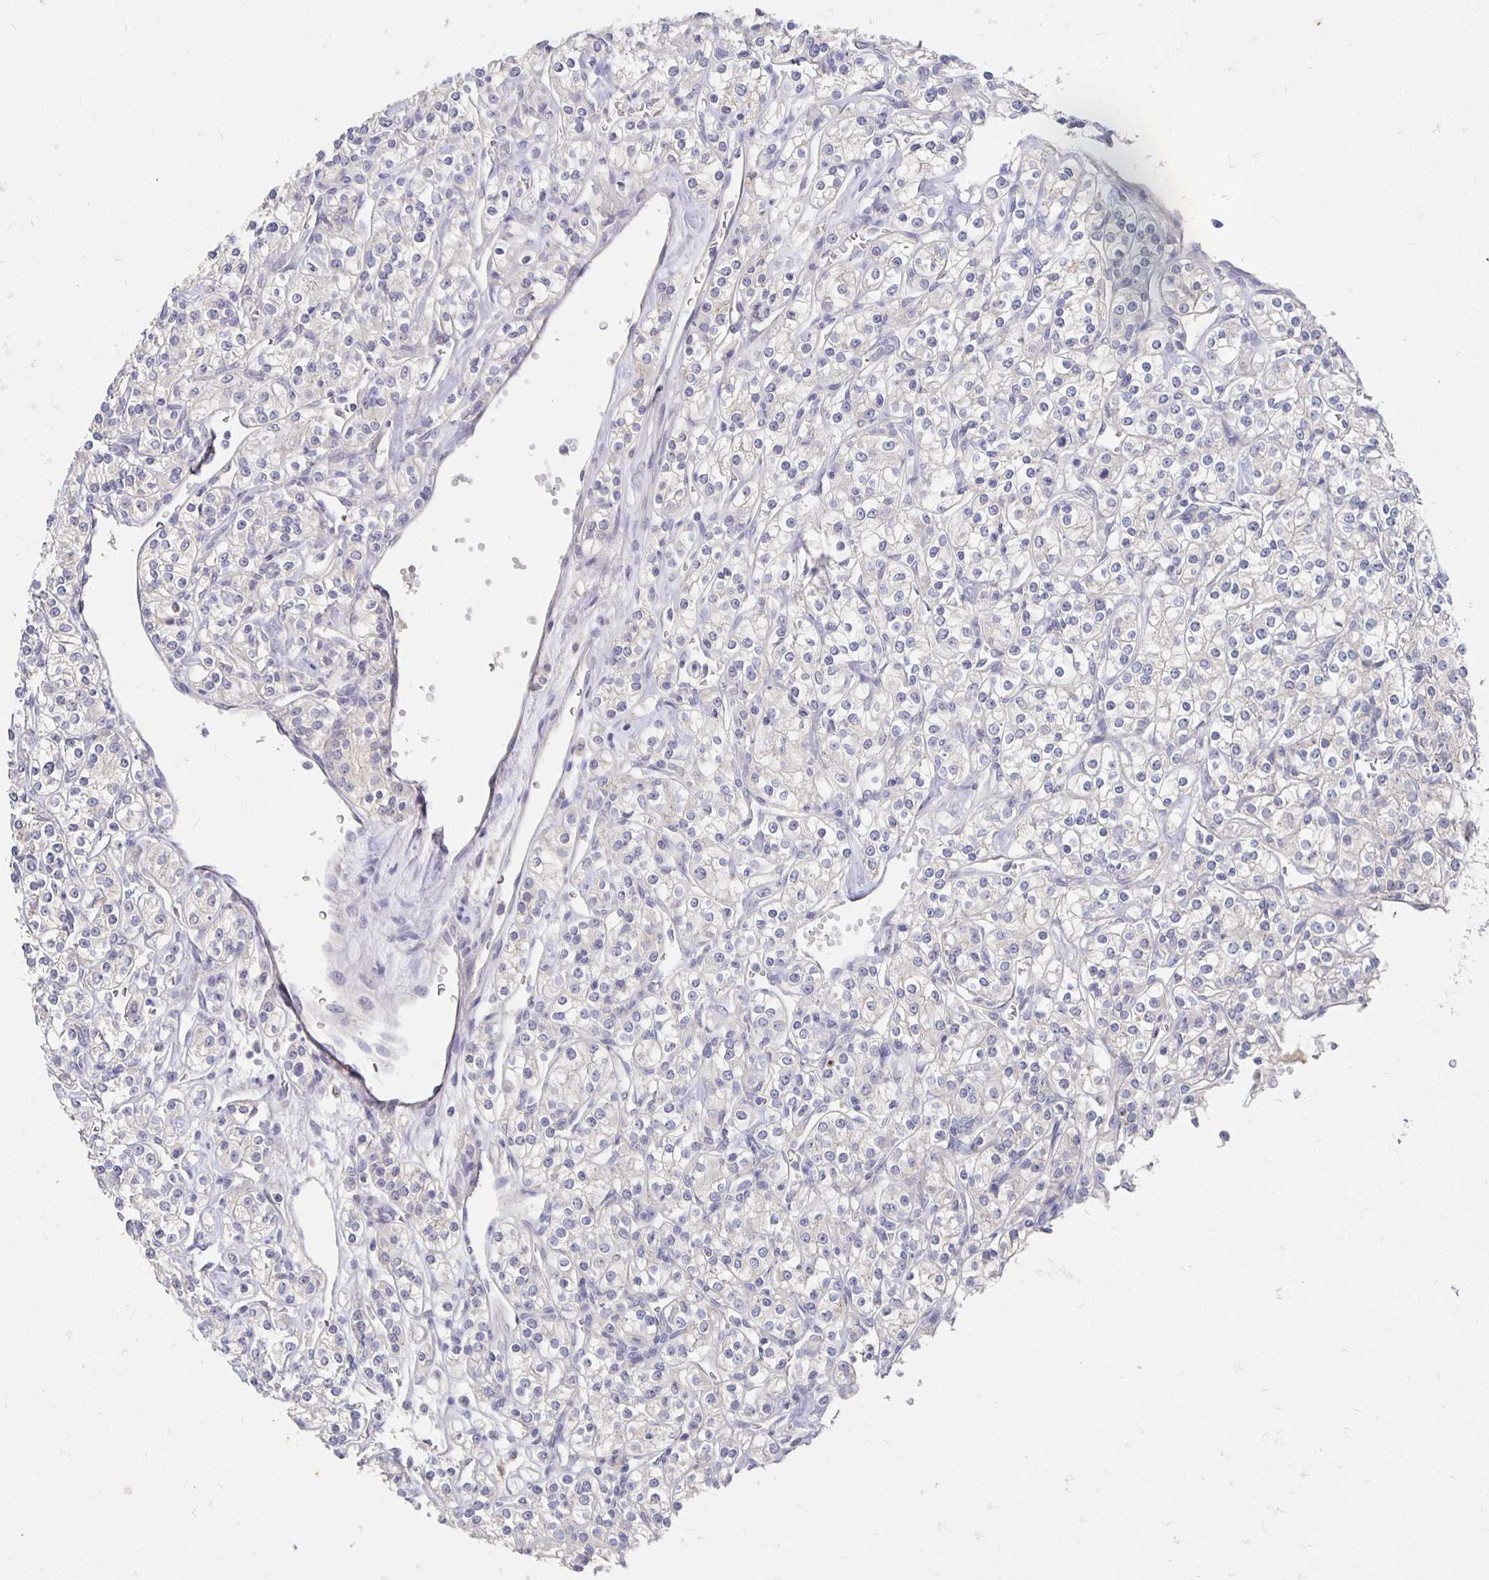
{"staining": {"intensity": "negative", "quantity": "none", "location": "none"}, "tissue": "renal cancer", "cell_type": "Tumor cells", "image_type": "cancer", "snomed": [{"axis": "morphology", "description": "Adenocarcinoma, NOS"}, {"axis": "topography", "description": "Kidney"}], "caption": "The immunohistochemistry micrograph has no significant staining in tumor cells of renal cancer tissue. (DAB (3,3'-diaminobenzidine) immunohistochemistry (IHC), high magnification).", "gene": "FKRP", "patient": {"sex": "male", "age": 77}}